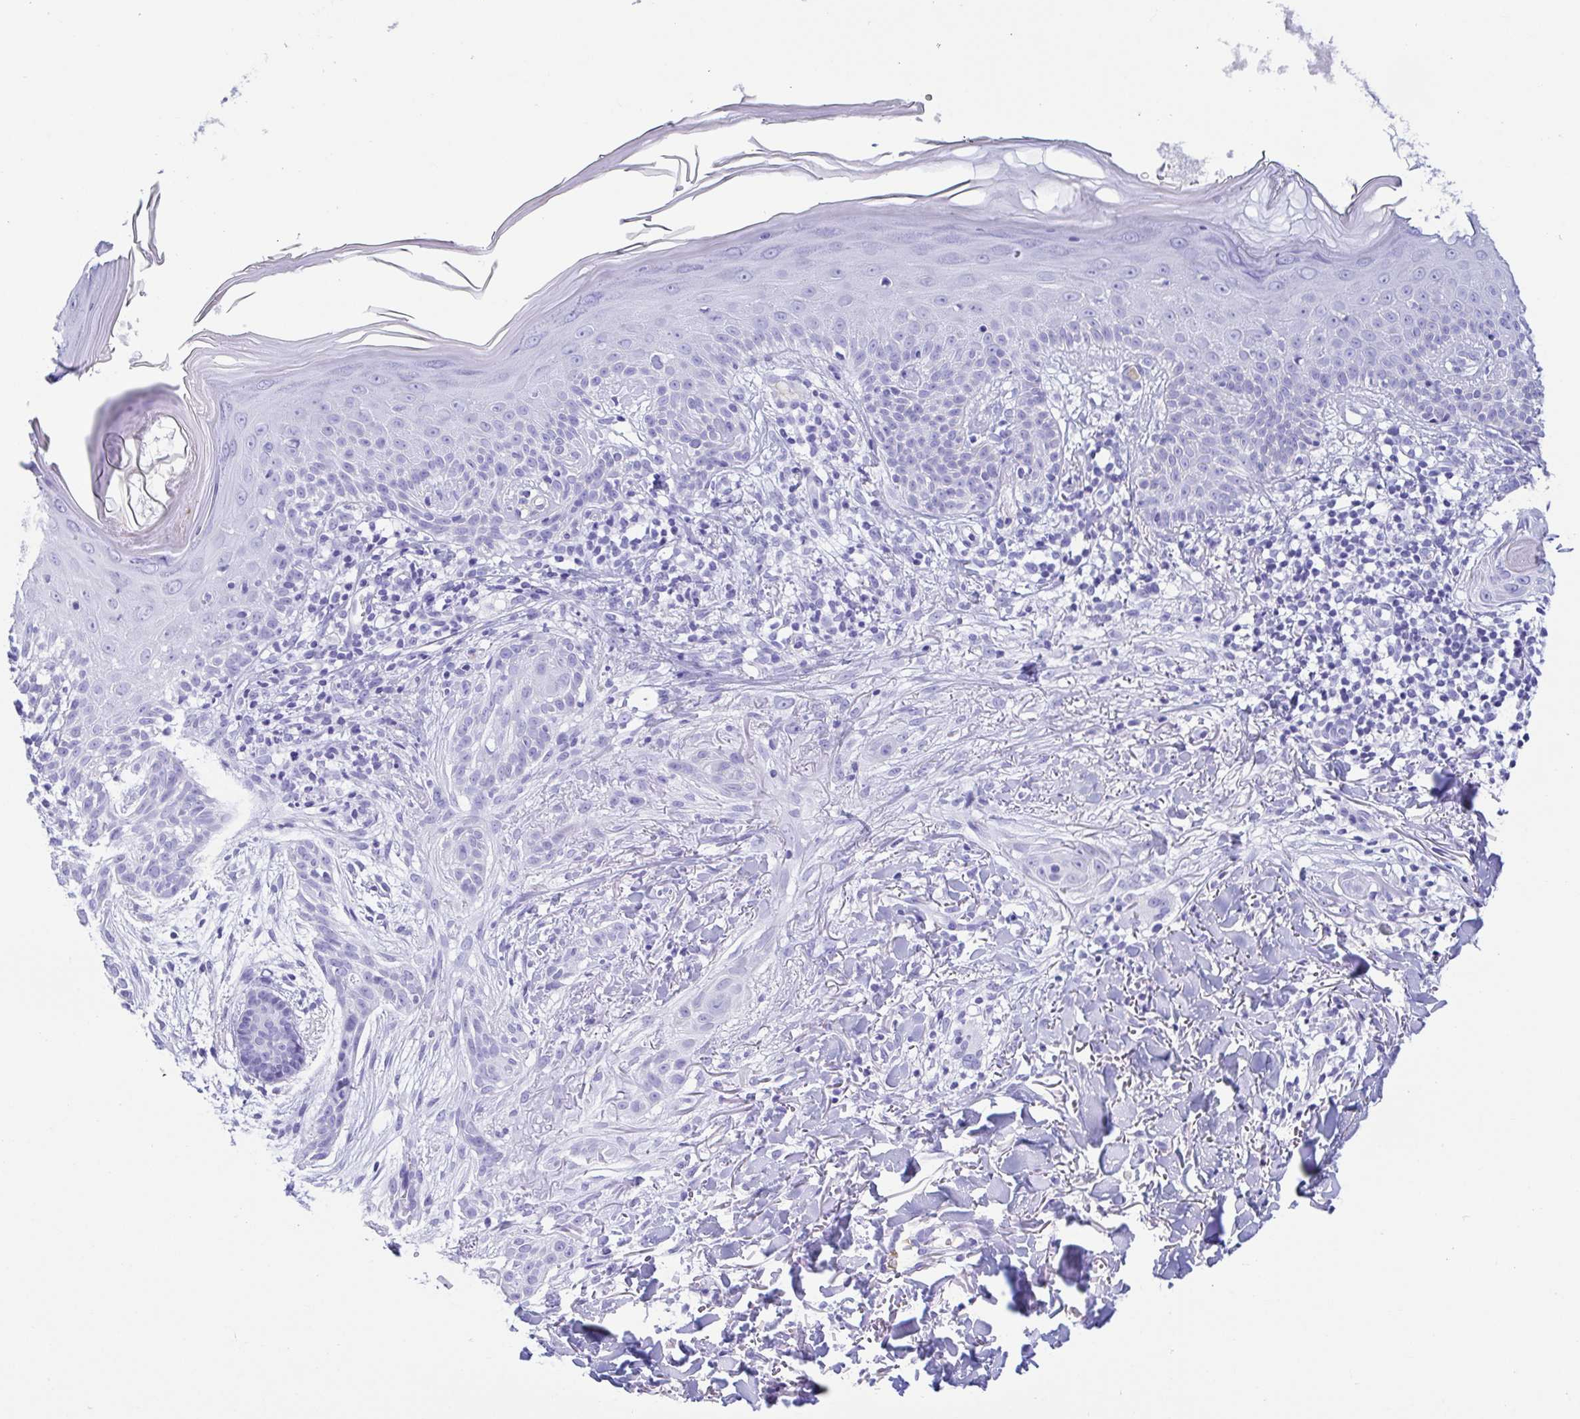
{"staining": {"intensity": "negative", "quantity": "none", "location": "none"}, "tissue": "skin cancer", "cell_type": "Tumor cells", "image_type": "cancer", "snomed": [{"axis": "morphology", "description": "Basal cell carcinoma"}, {"axis": "morphology", "description": "BCC, high aggressive"}, {"axis": "topography", "description": "Skin"}], "caption": "Immunohistochemical staining of skin cancer (basal cell carcinoma) shows no significant staining in tumor cells. (Stains: DAB (3,3'-diaminobenzidine) immunohistochemistry with hematoxylin counter stain, Microscopy: brightfield microscopy at high magnification).", "gene": "GKN1", "patient": {"sex": "male", "age": 64}}